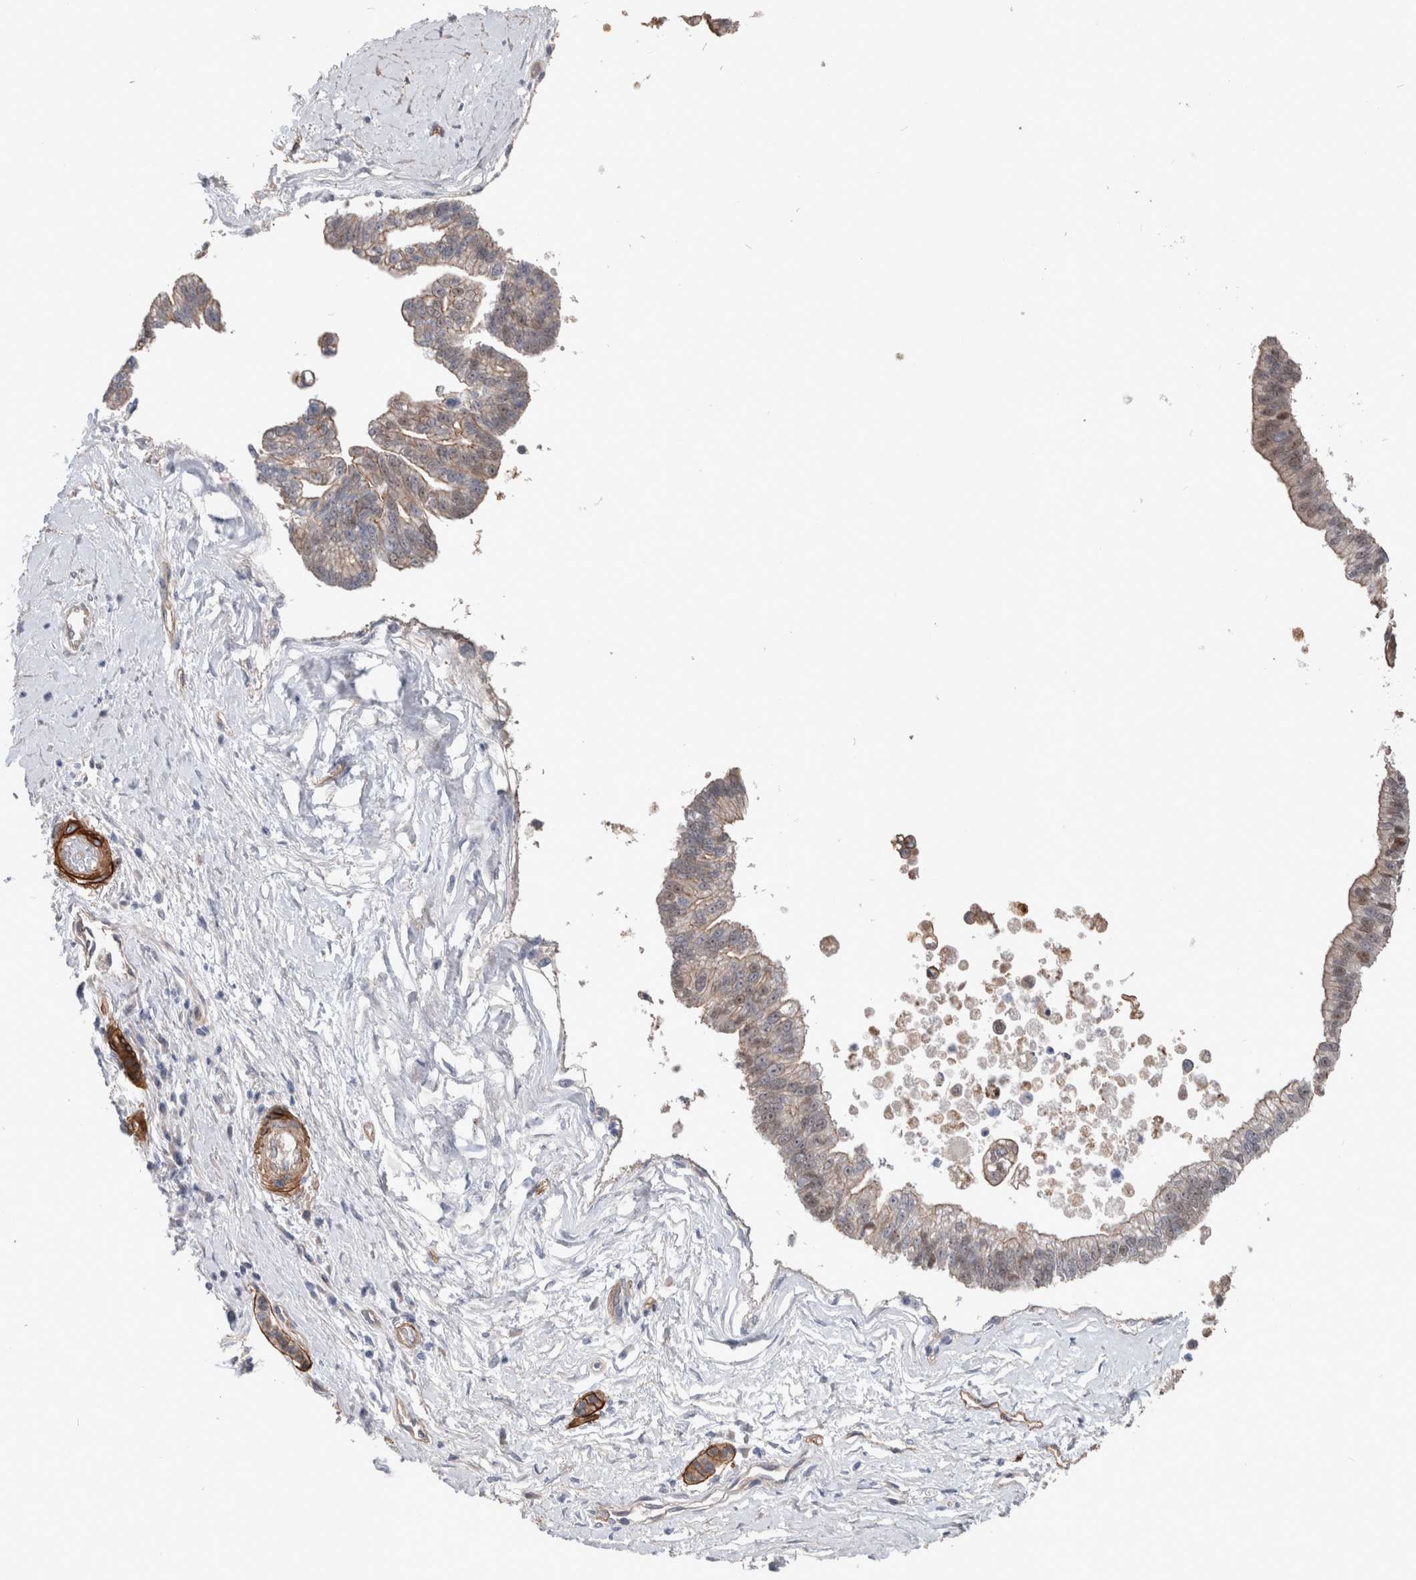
{"staining": {"intensity": "moderate", "quantity": "<25%", "location": "cytoplasmic/membranous"}, "tissue": "pancreatic cancer", "cell_type": "Tumor cells", "image_type": "cancer", "snomed": [{"axis": "morphology", "description": "Adenocarcinoma, NOS"}, {"axis": "topography", "description": "Pancreas"}], "caption": "Adenocarcinoma (pancreatic) was stained to show a protein in brown. There is low levels of moderate cytoplasmic/membranous staining in approximately <25% of tumor cells.", "gene": "BCAM", "patient": {"sex": "male", "age": 72}}